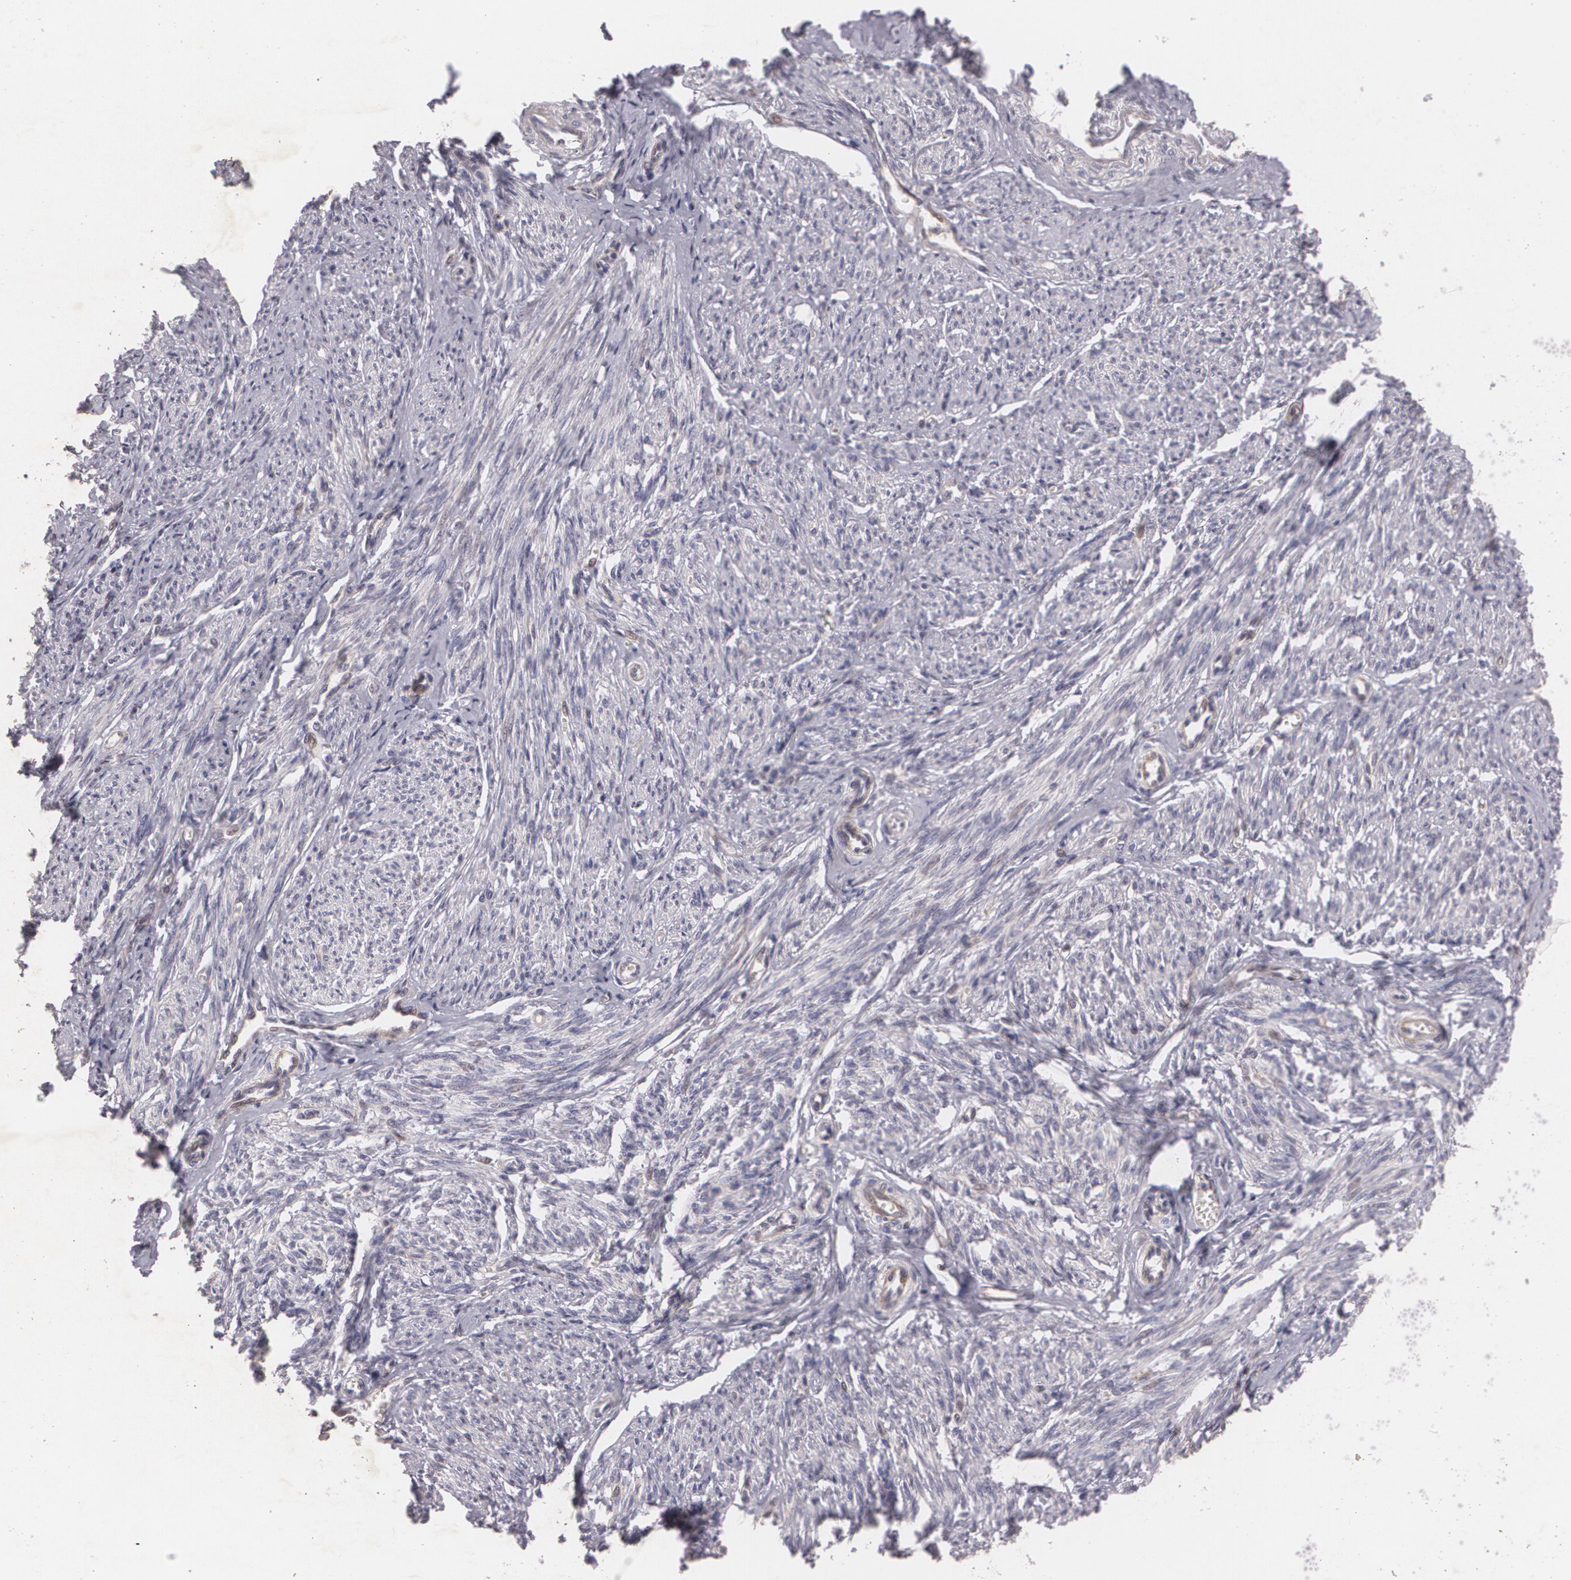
{"staining": {"intensity": "negative", "quantity": "none", "location": "none"}, "tissue": "smooth muscle", "cell_type": "Smooth muscle cells", "image_type": "normal", "snomed": [{"axis": "morphology", "description": "Normal tissue, NOS"}, {"axis": "topography", "description": "Smooth muscle"}, {"axis": "topography", "description": "Cervix"}], "caption": "Immunohistochemical staining of benign smooth muscle reveals no significant staining in smooth muscle cells. (DAB (3,3'-diaminobenzidine) immunohistochemistry (IHC) with hematoxylin counter stain).", "gene": "KCNA4", "patient": {"sex": "female", "age": 70}}